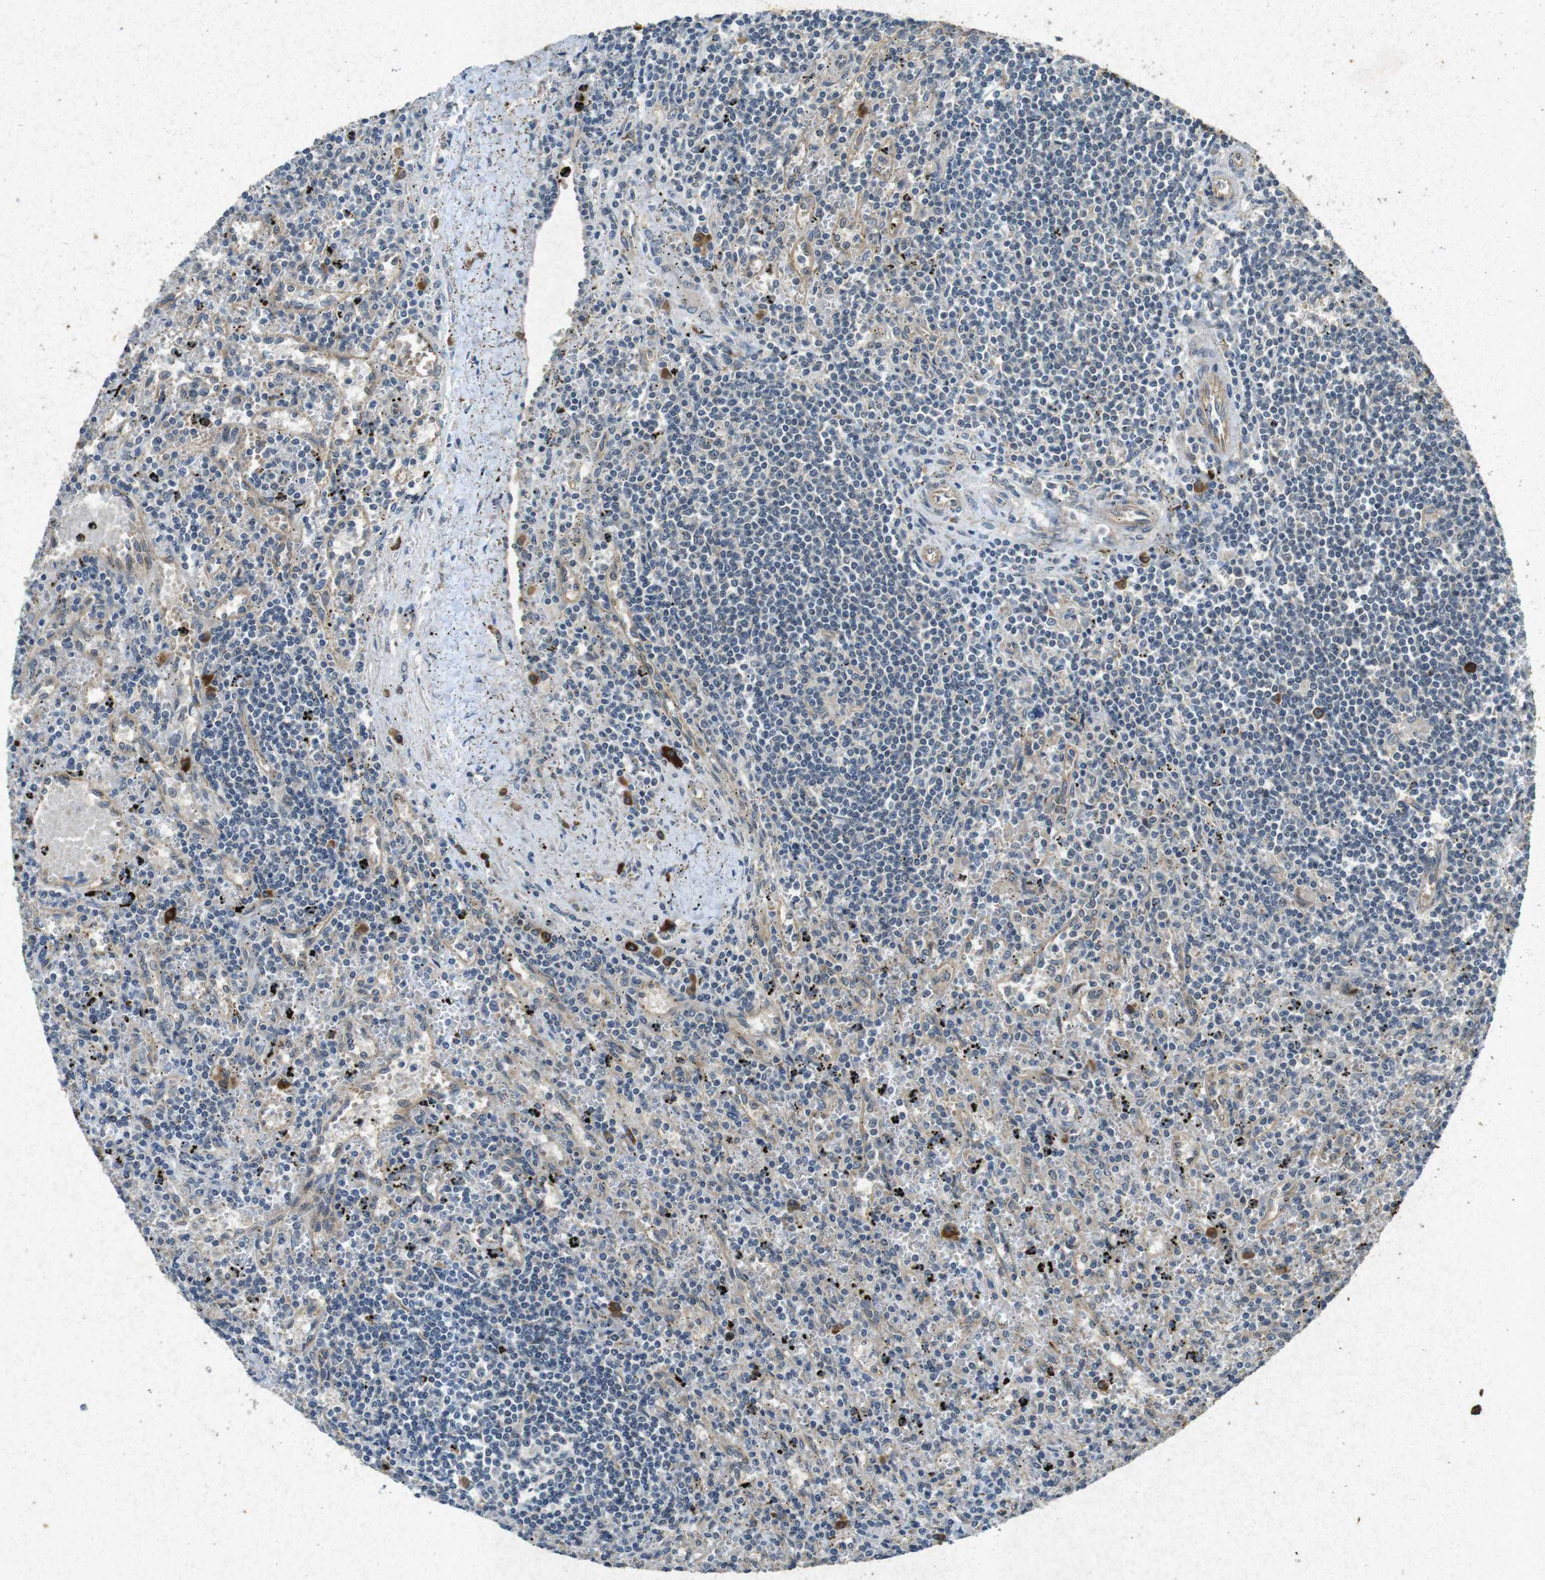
{"staining": {"intensity": "negative", "quantity": "none", "location": "none"}, "tissue": "lymphoma", "cell_type": "Tumor cells", "image_type": "cancer", "snomed": [{"axis": "morphology", "description": "Malignant lymphoma, non-Hodgkin's type, Low grade"}, {"axis": "topography", "description": "Spleen"}], "caption": "The image demonstrates no significant positivity in tumor cells of lymphoma.", "gene": "FLCN", "patient": {"sex": "male", "age": 76}}